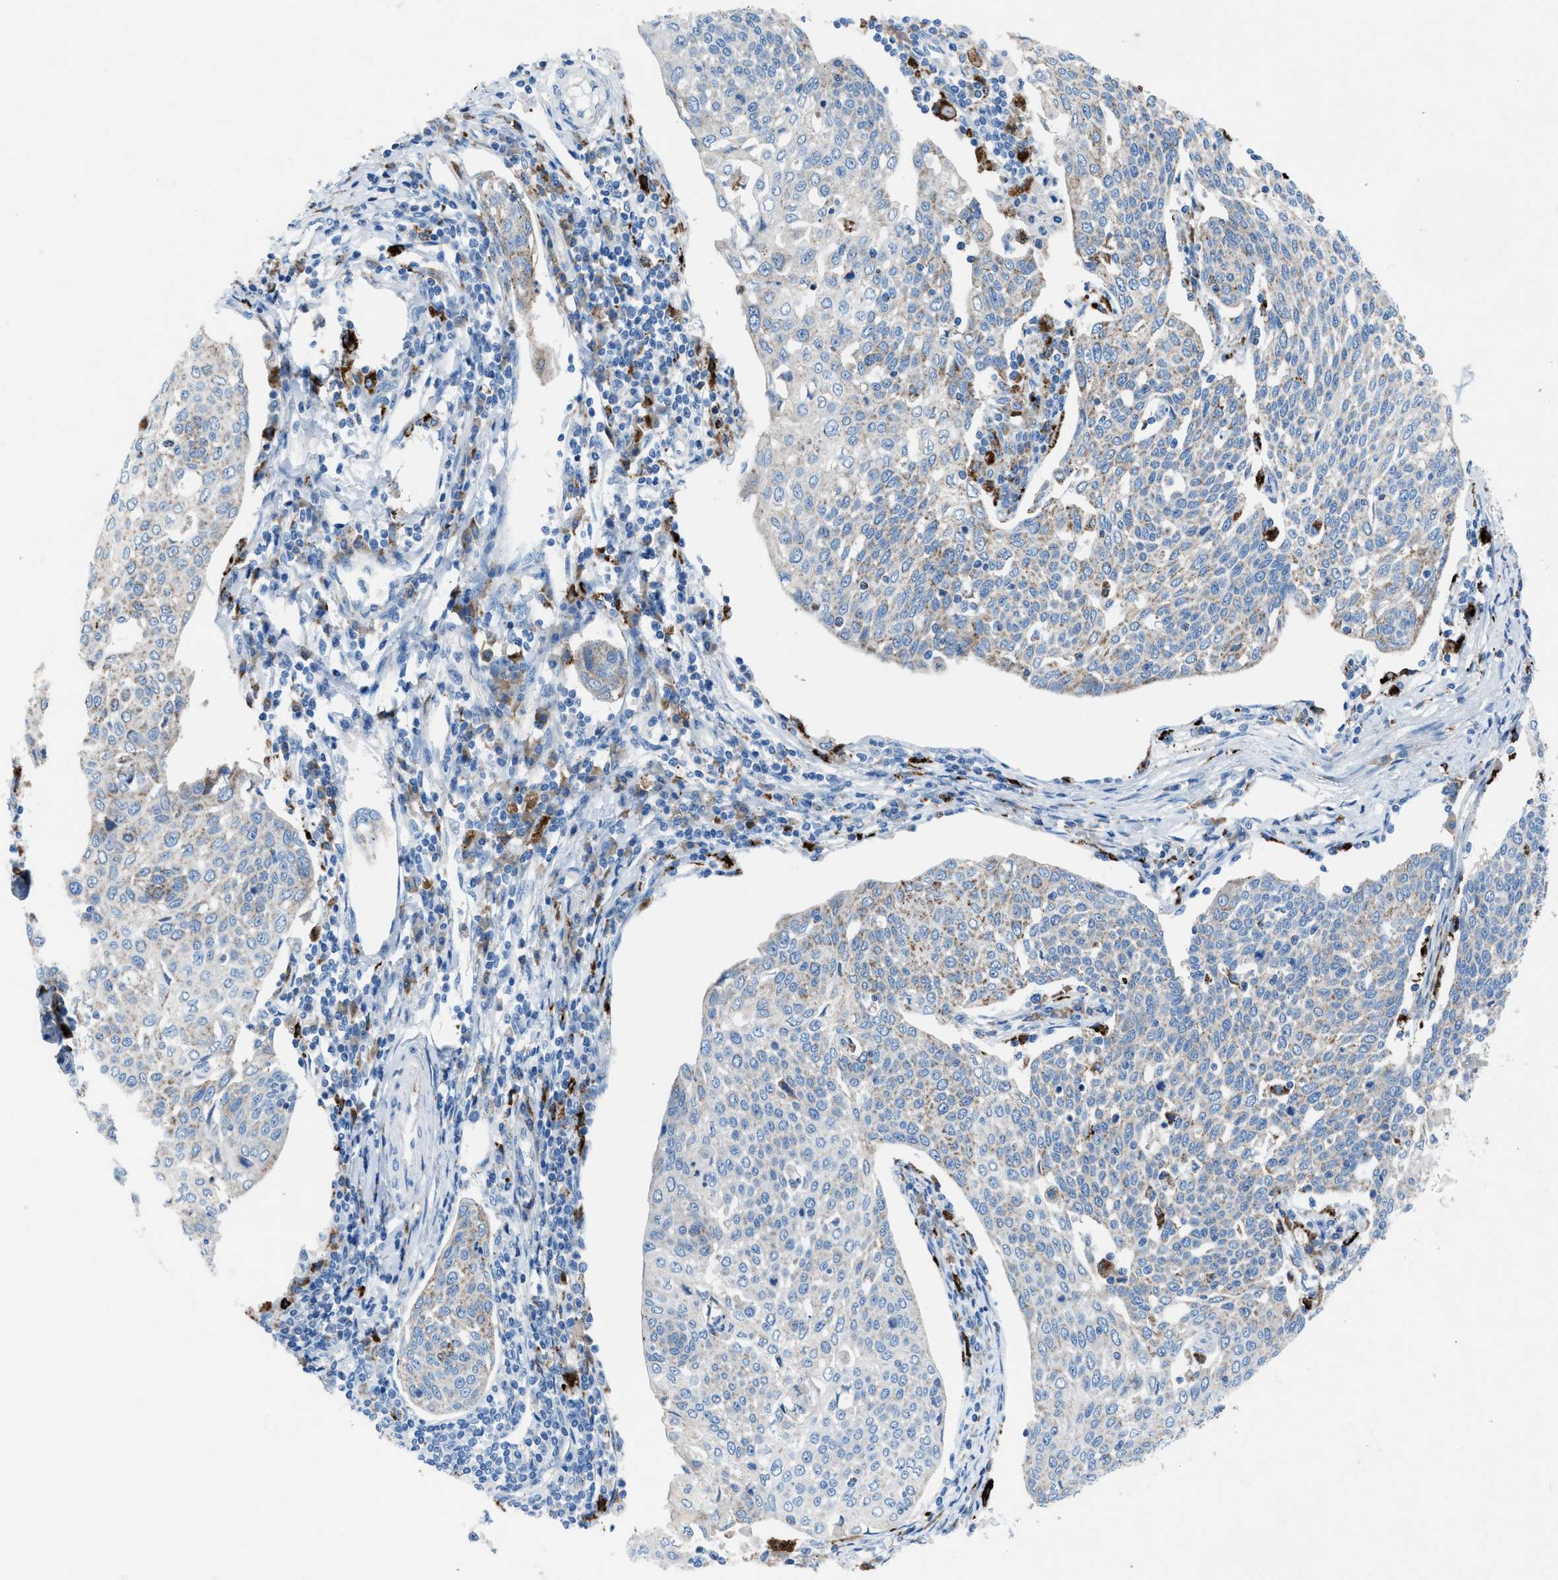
{"staining": {"intensity": "weak", "quantity": "25%-75%", "location": "cytoplasmic/membranous"}, "tissue": "cervical cancer", "cell_type": "Tumor cells", "image_type": "cancer", "snomed": [{"axis": "morphology", "description": "Squamous cell carcinoma, NOS"}, {"axis": "topography", "description": "Cervix"}], "caption": "A low amount of weak cytoplasmic/membranous positivity is identified in about 25%-75% of tumor cells in cervical cancer tissue. Using DAB (3,3'-diaminobenzidine) (brown) and hematoxylin (blue) stains, captured at high magnification using brightfield microscopy.", "gene": "CD1B", "patient": {"sex": "female", "age": 34}}